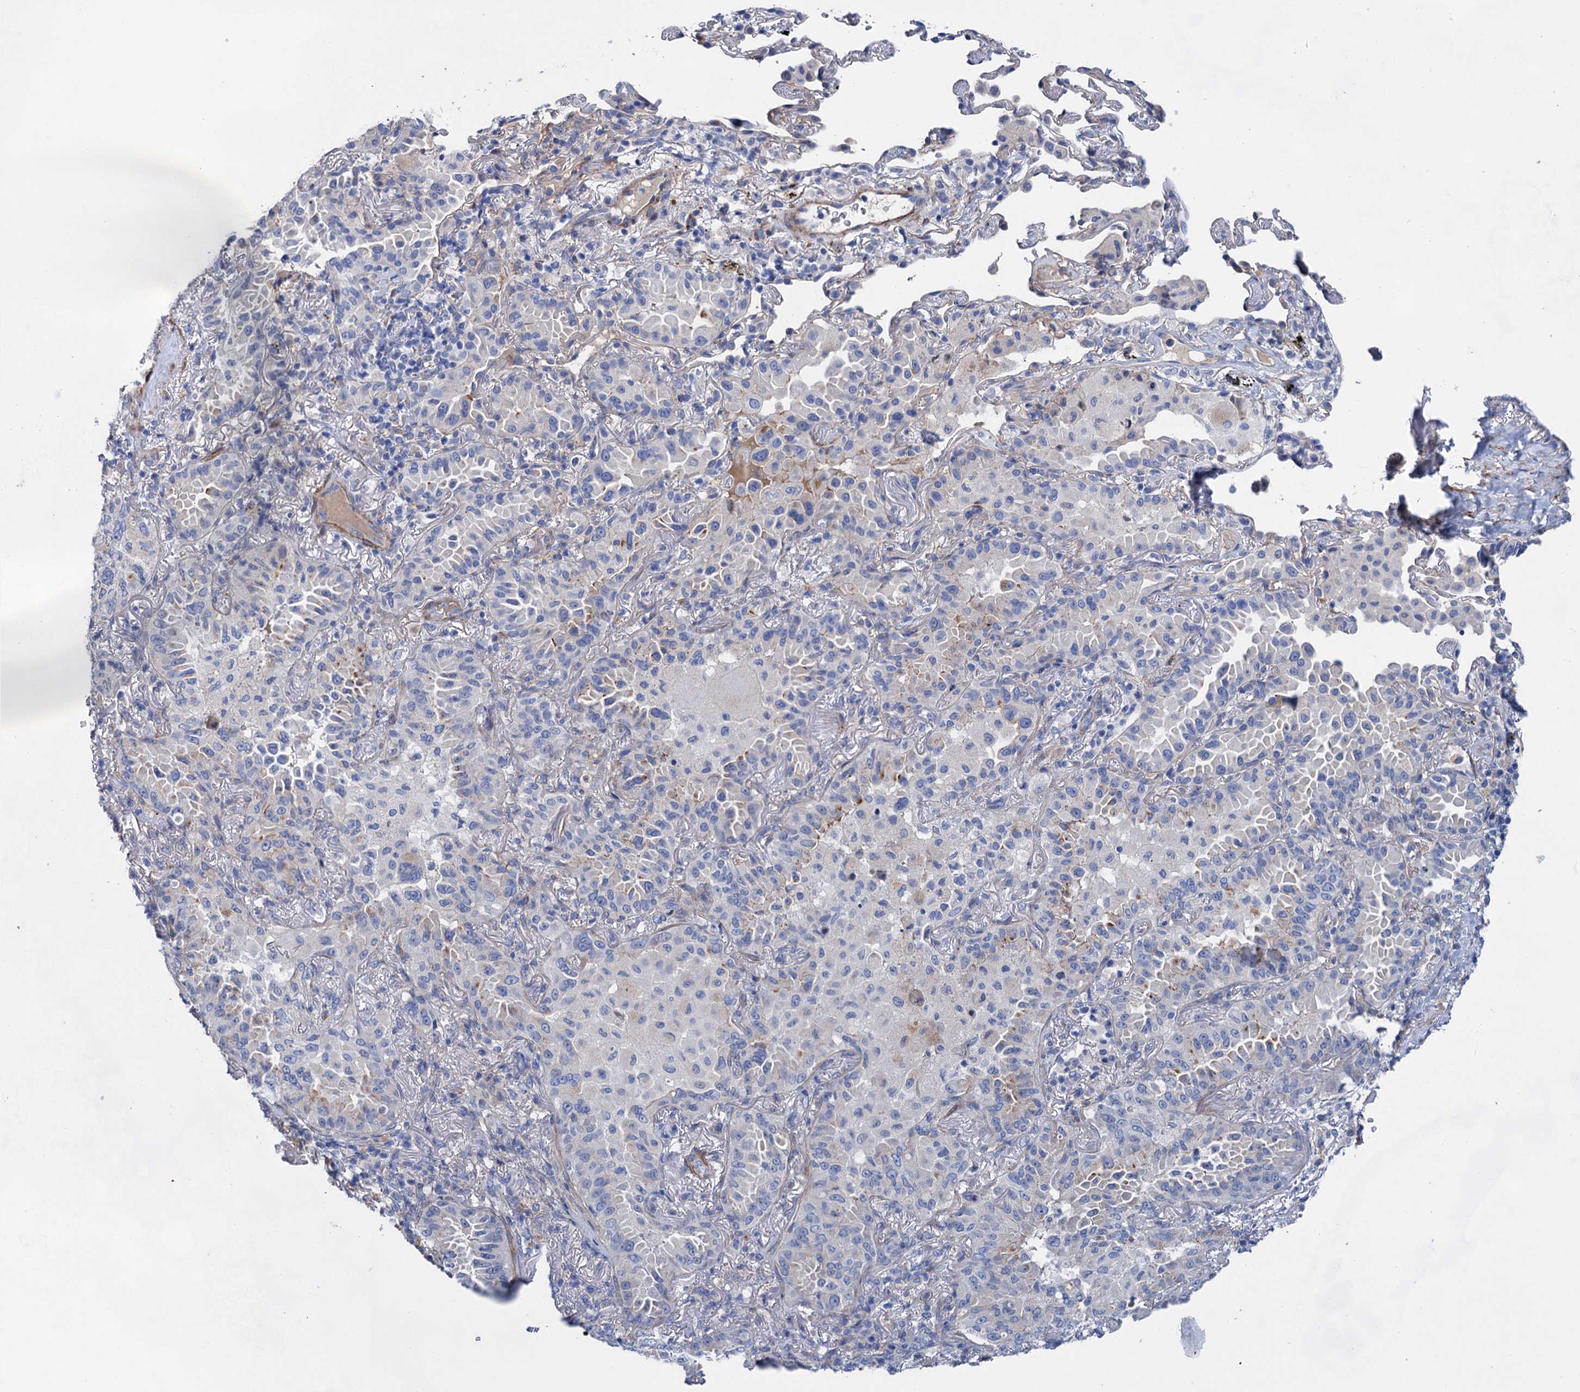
{"staining": {"intensity": "negative", "quantity": "none", "location": "none"}, "tissue": "lung cancer", "cell_type": "Tumor cells", "image_type": "cancer", "snomed": [{"axis": "morphology", "description": "Adenocarcinoma, NOS"}, {"axis": "topography", "description": "Lung"}], "caption": "Protein analysis of lung cancer (adenocarcinoma) demonstrates no significant positivity in tumor cells.", "gene": "GPR155", "patient": {"sex": "female", "age": 69}}